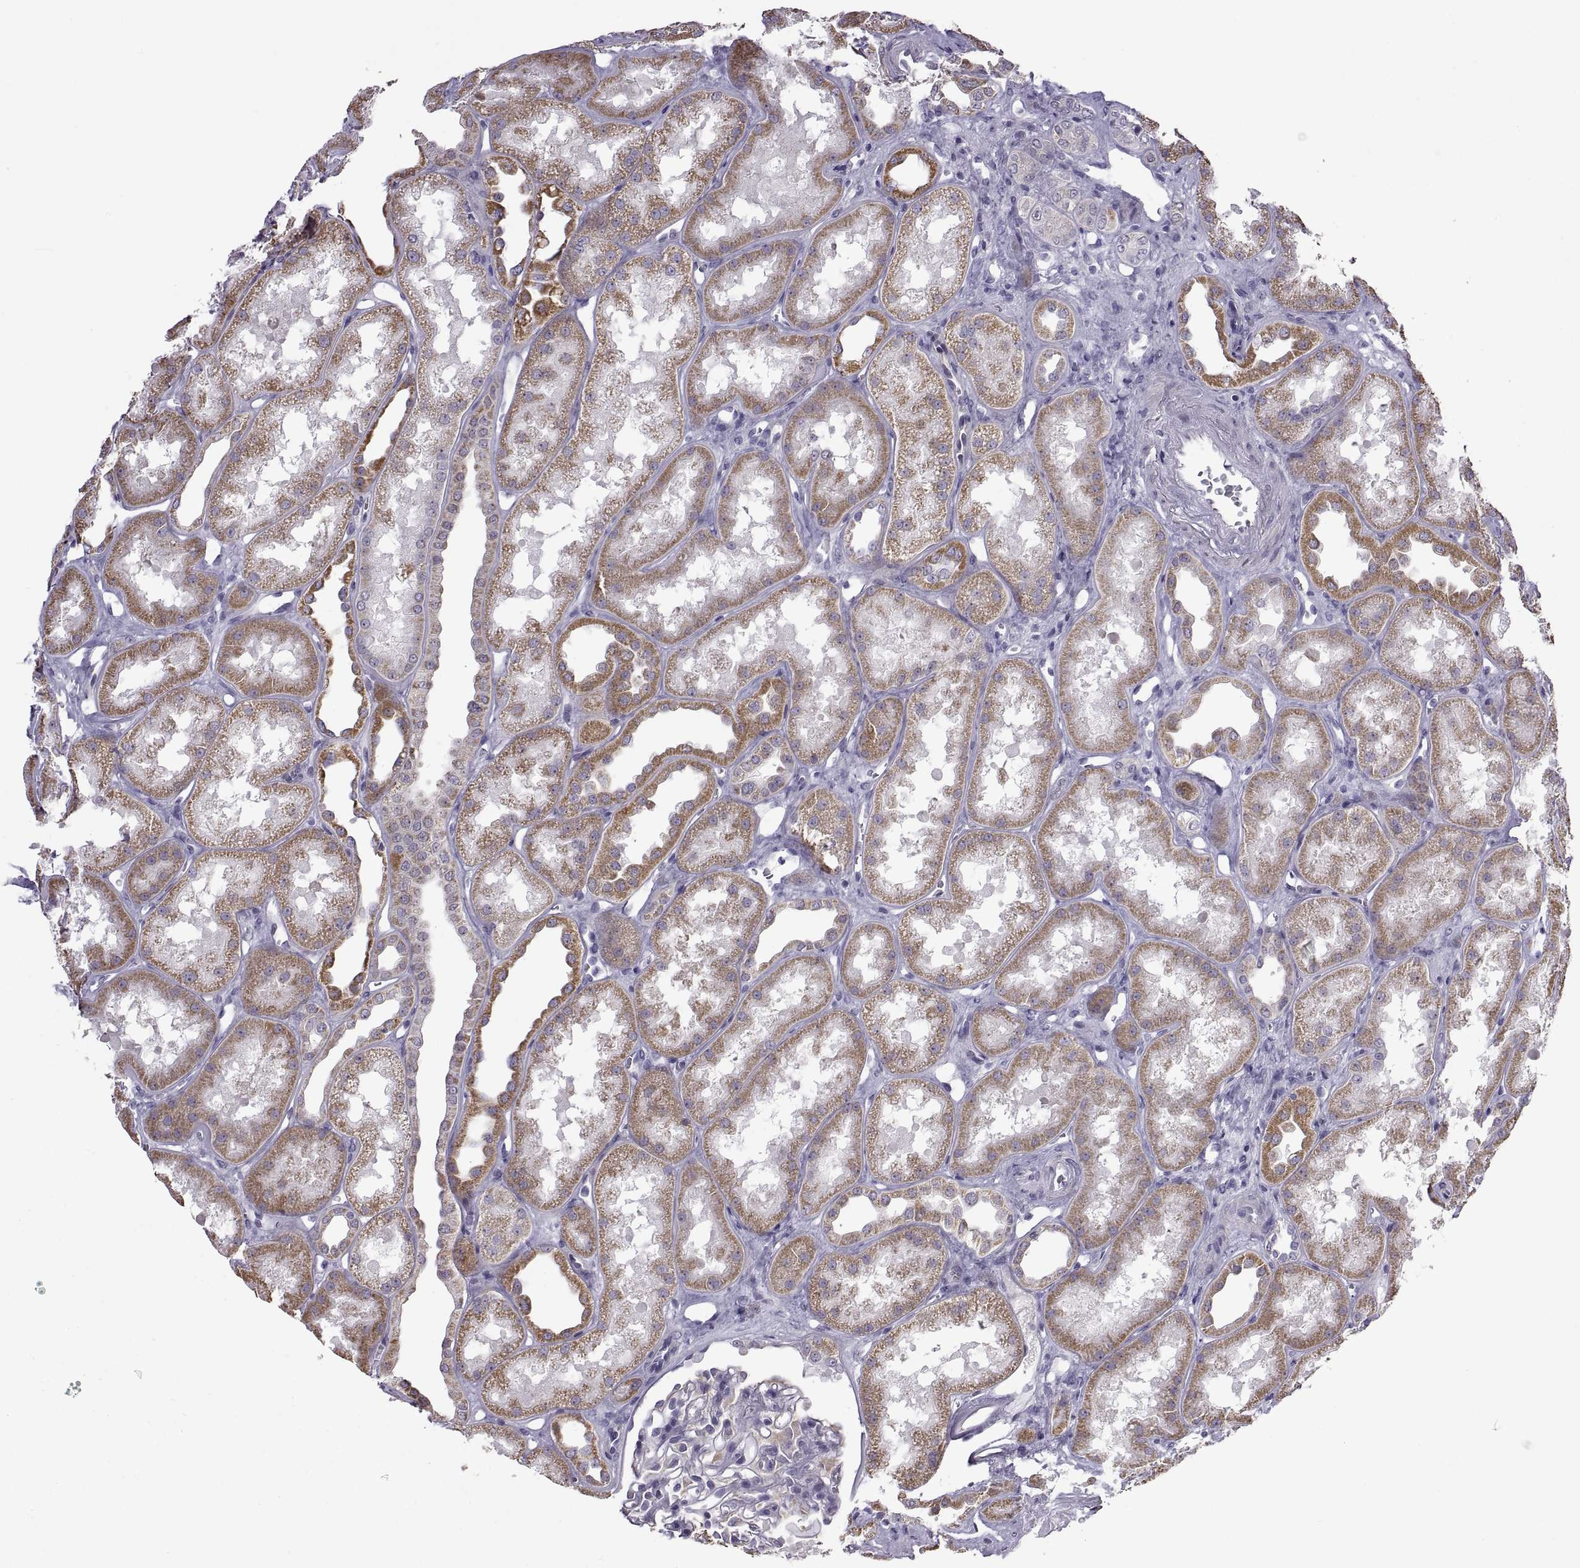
{"staining": {"intensity": "negative", "quantity": "none", "location": "none"}, "tissue": "kidney", "cell_type": "Cells in glomeruli", "image_type": "normal", "snomed": [{"axis": "morphology", "description": "Normal tissue, NOS"}, {"axis": "topography", "description": "Kidney"}], "caption": "Immunohistochemistry image of unremarkable human kidney stained for a protein (brown), which displays no staining in cells in glomeruli.", "gene": "FAM170A", "patient": {"sex": "male", "age": 61}}